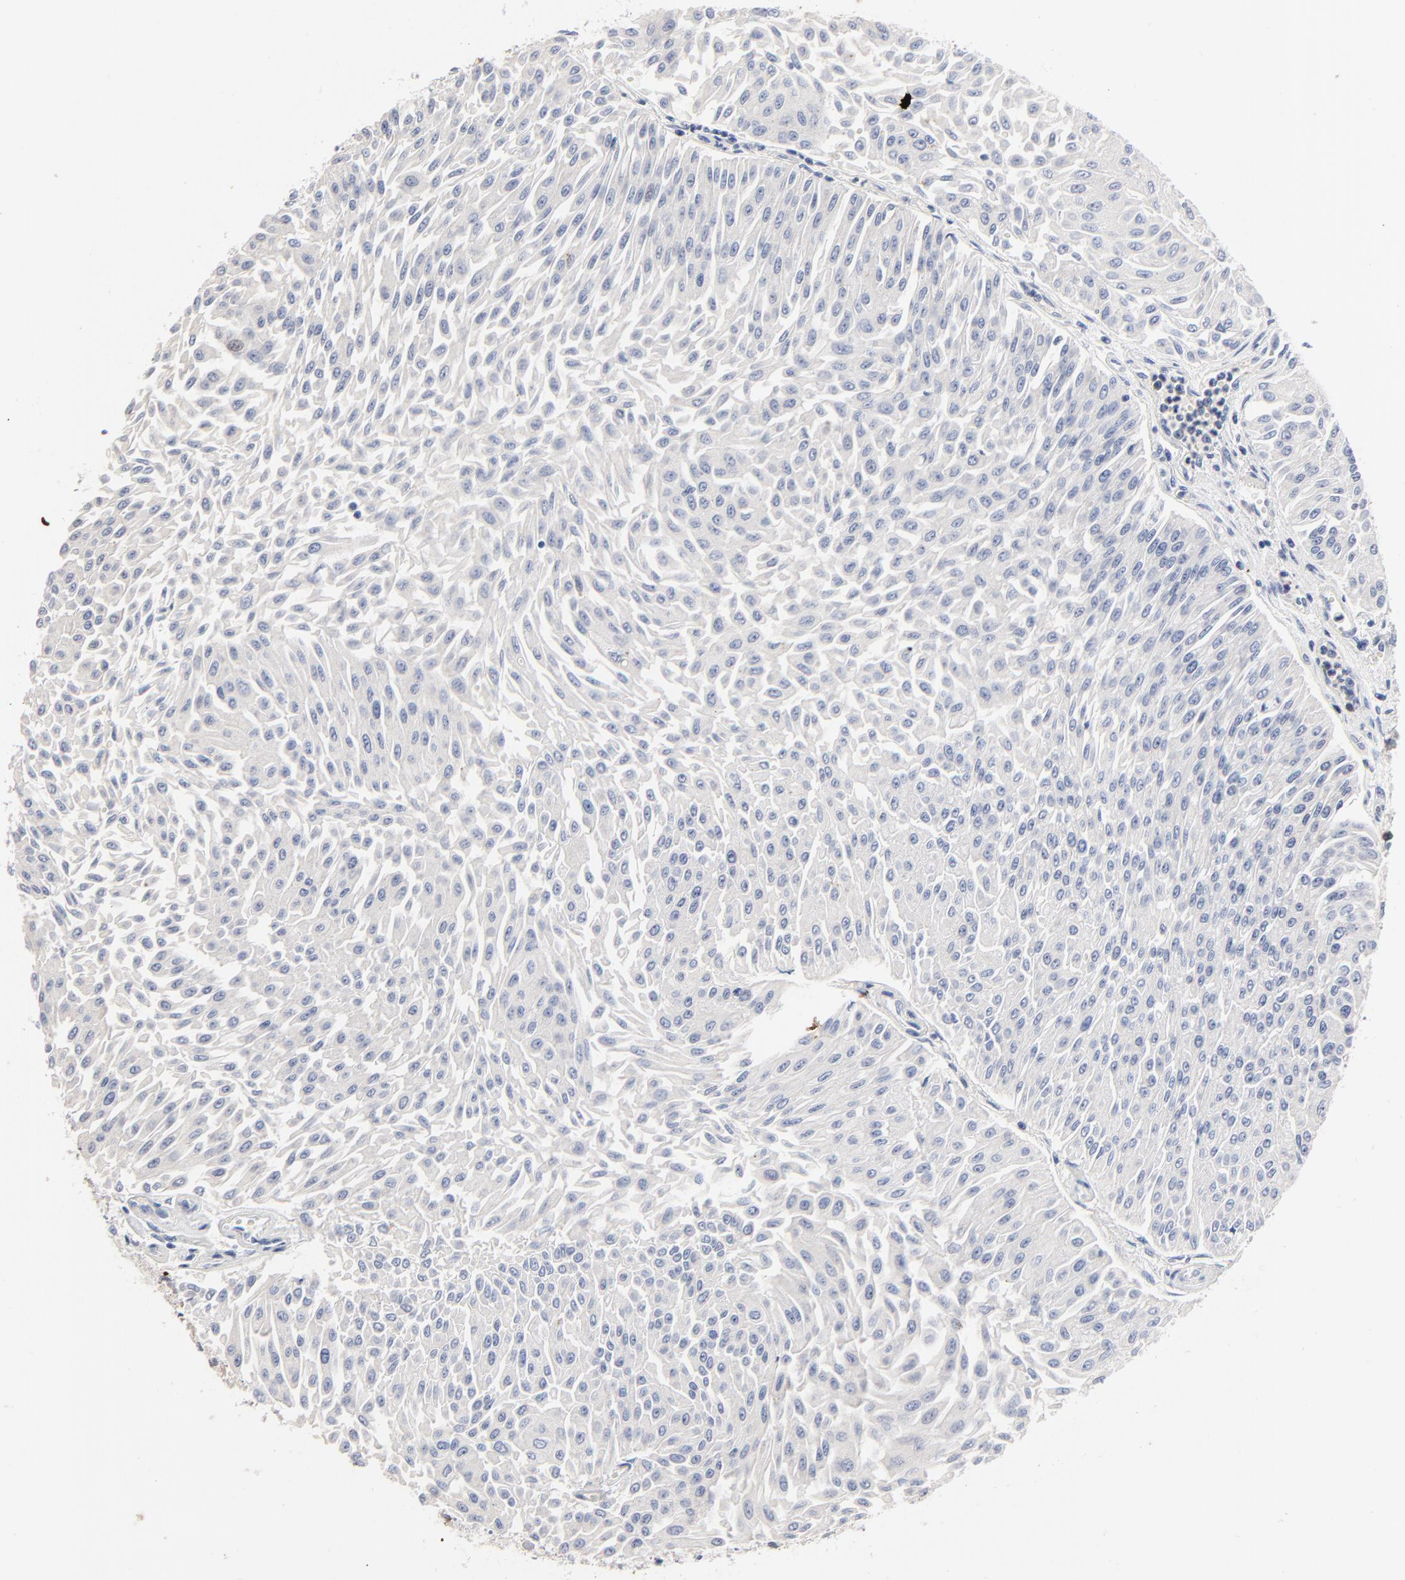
{"staining": {"intensity": "negative", "quantity": "none", "location": "none"}, "tissue": "urothelial cancer", "cell_type": "Tumor cells", "image_type": "cancer", "snomed": [{"axis": "morphology", "description": "Urothelial carcinoma, Low grade"}, {"axis": "topography", "description": "Urinary bladder"}], "caption": "A photomicrograph of urothelial carcinoma (low-grade) stained for a protein demonstrates no brown staining in tumor cells.", "gene": "AADAC", "patient": {"sex": "male", "age": 86}}